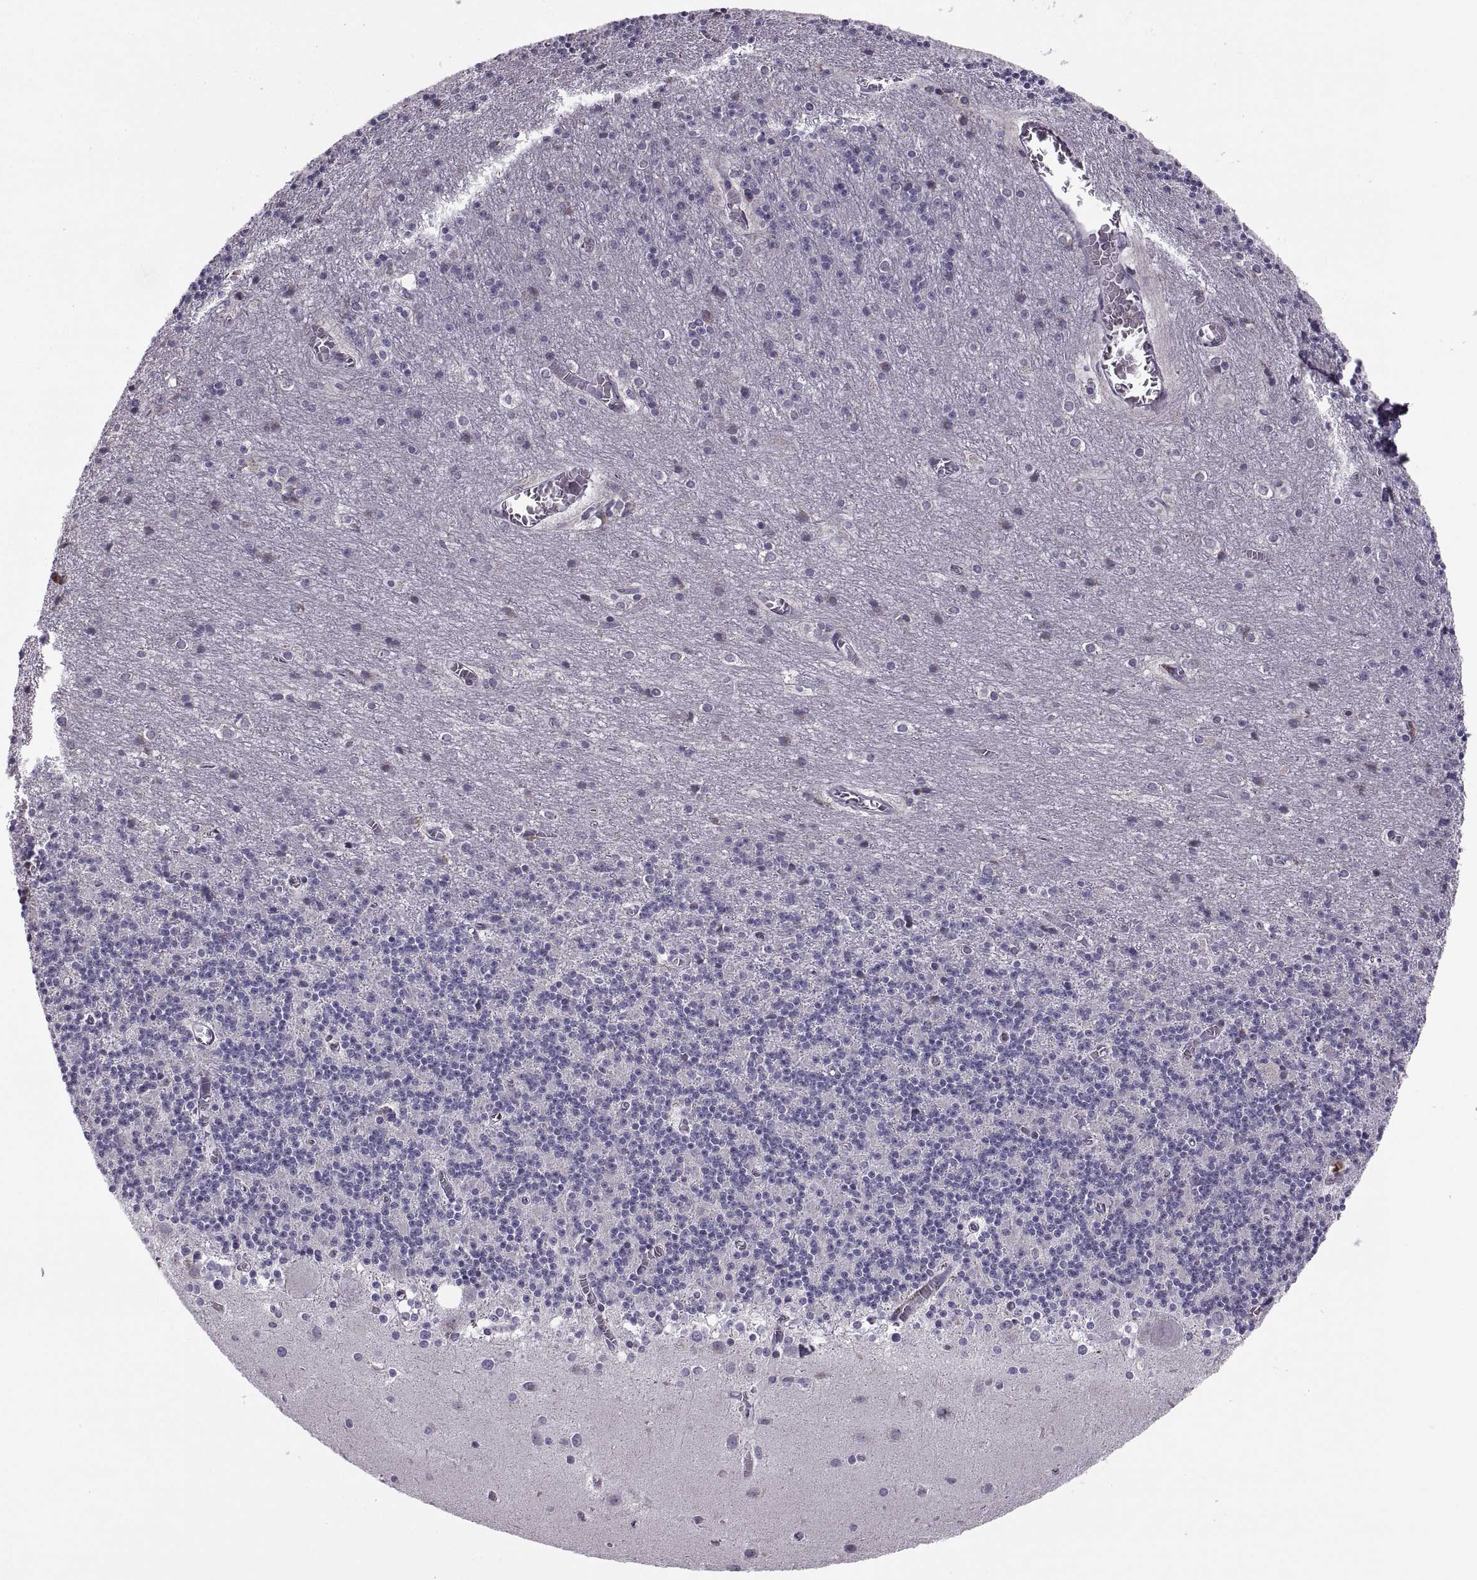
{"staining": {"intensity": "negative", "quantity": "none", "location": "none"}, "tissue": "cerebellum", "cell_type": "Cells in granular layer", "image_type": "normal", "snomed": [{"axis": "morphology", "description": "Normal tissue, NOS"}, {"axis": "topography", "description": "Cerebellum"}], "caption": "Cells in granular layer are negative for protein expression in unremarkable human cerebellum. (DAB (3,3'-diaminobenzidine) immunohistochemistry, high magnification).", "gene": "LETM2", "patient": {"sex": "male", "age": 70}}